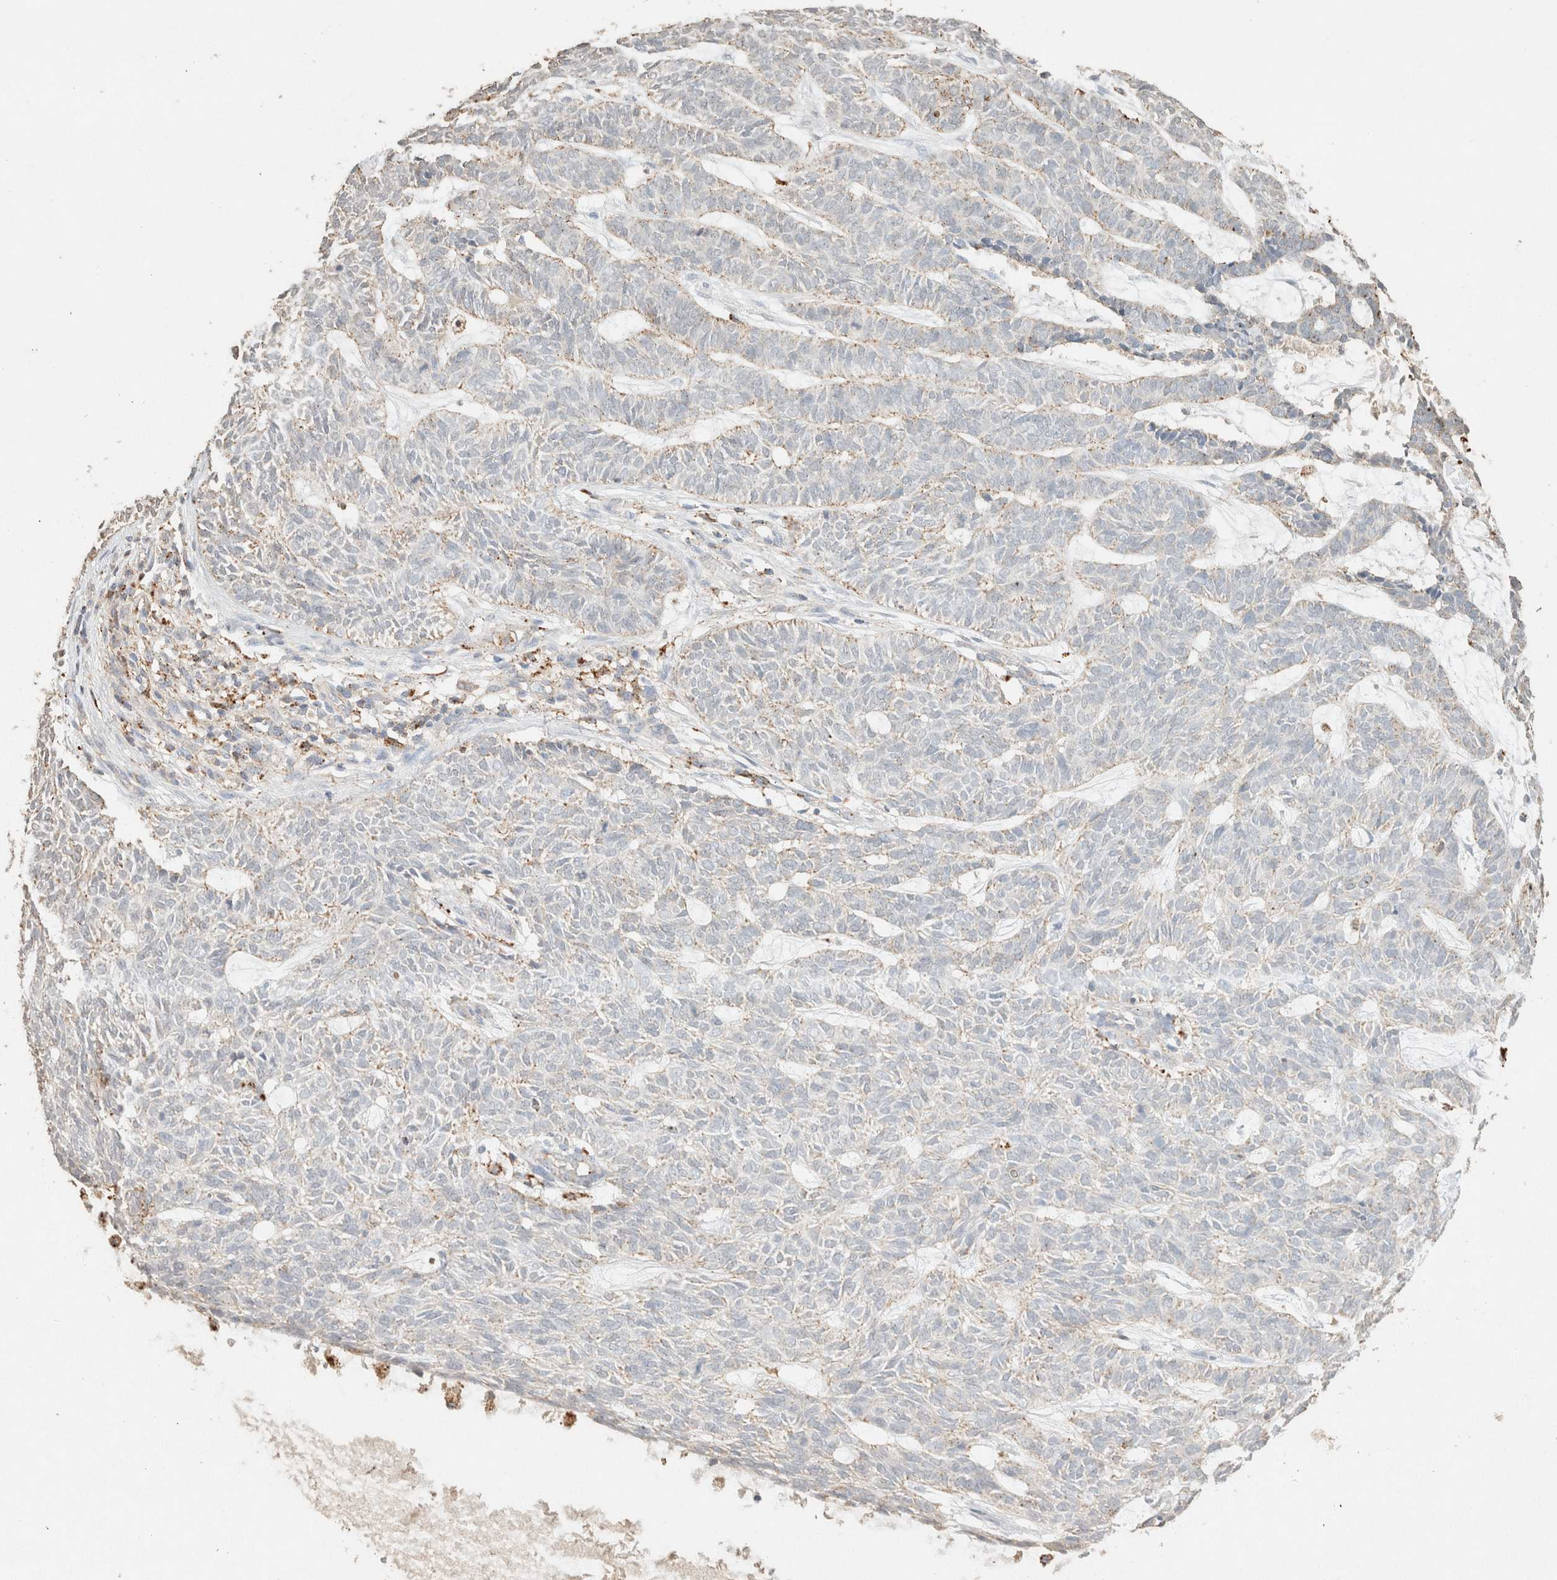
{"staining": {"intensity": "weak", "quantity": ">75%", "location": "cytoplasmic/membranous"}, "tissue": "skin cancer", "cell_type": "Tumor cells", "image_type": "cancer", "snomed": [{"axis": "morphology", "description": "Basal cell carcinoma"}, {"axis": "topography", "description": "Skin"}], "caption": "Skin basal cell carcinoma stained with IHC reveals weak cytoplasmic/membranous staining in approximately >75% of tumor cells.", "gene": "CTSC", "patient": {"sex": "male", "age": 87}}